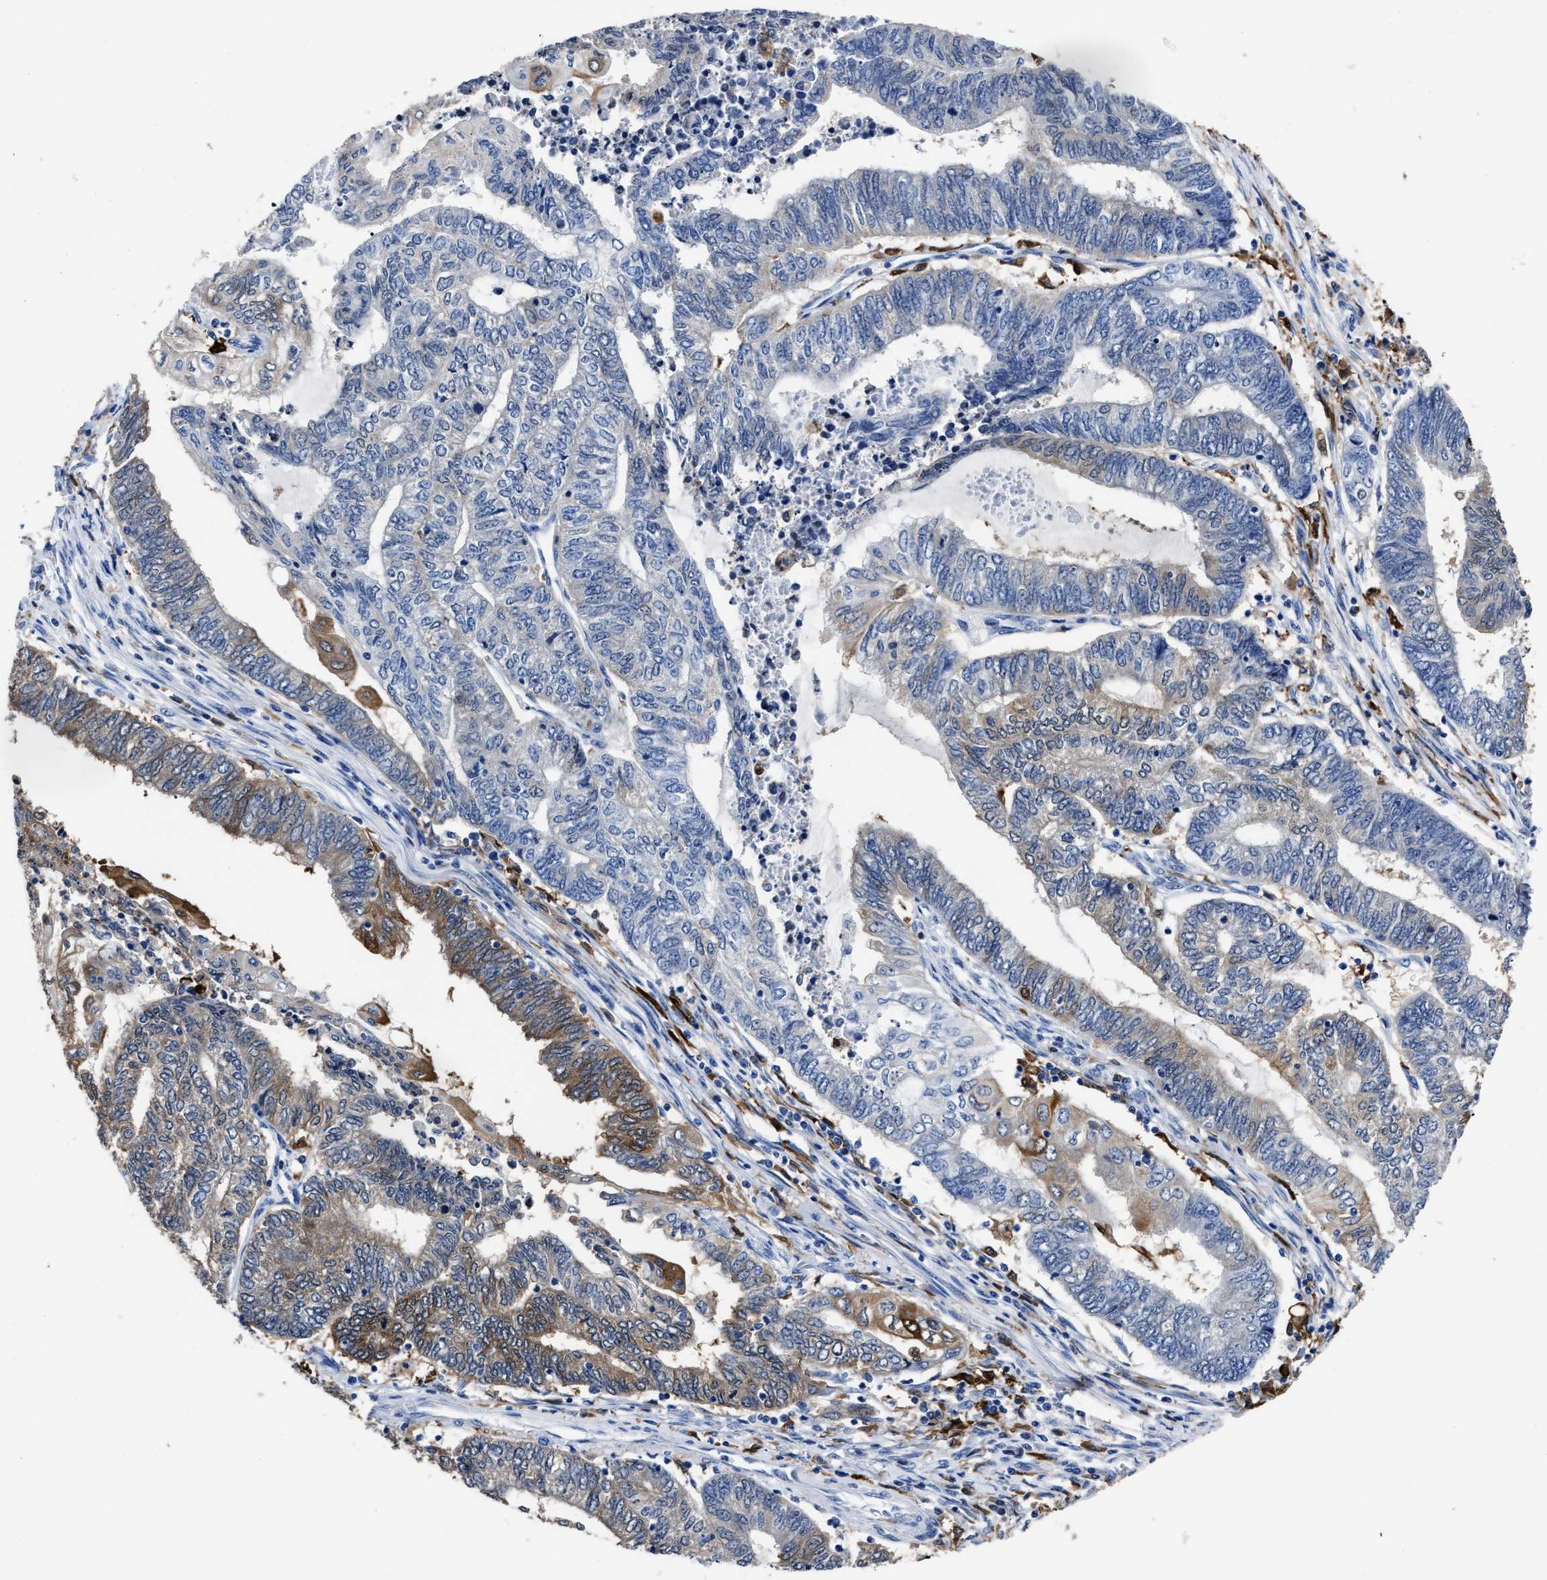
{"staining": {"intensity": "moderate", "quantity": "<25%", "location": "cytoplasmic/membranous"}, "tissue": "endometrial cancer", "cell_type": "Tumor cells", "image_type": "cancer", "snomed": [{"axis": "morphology", "description": "Adenocarcinoma, NOS"}, {"axis": "topography", "description": "Uterus"}, {"axis": "topography", "description": "Endometrium"}], "caption": "An image showing moderate cytoplasmic/membranous positivity in approximately <25% of tumor cells in endometrial cancer (adenocarcinoma), as visualized by brown immunohistochemical staining.", "gene": "PRPF4B", "patient": {"sex": "female", "age": 70}}